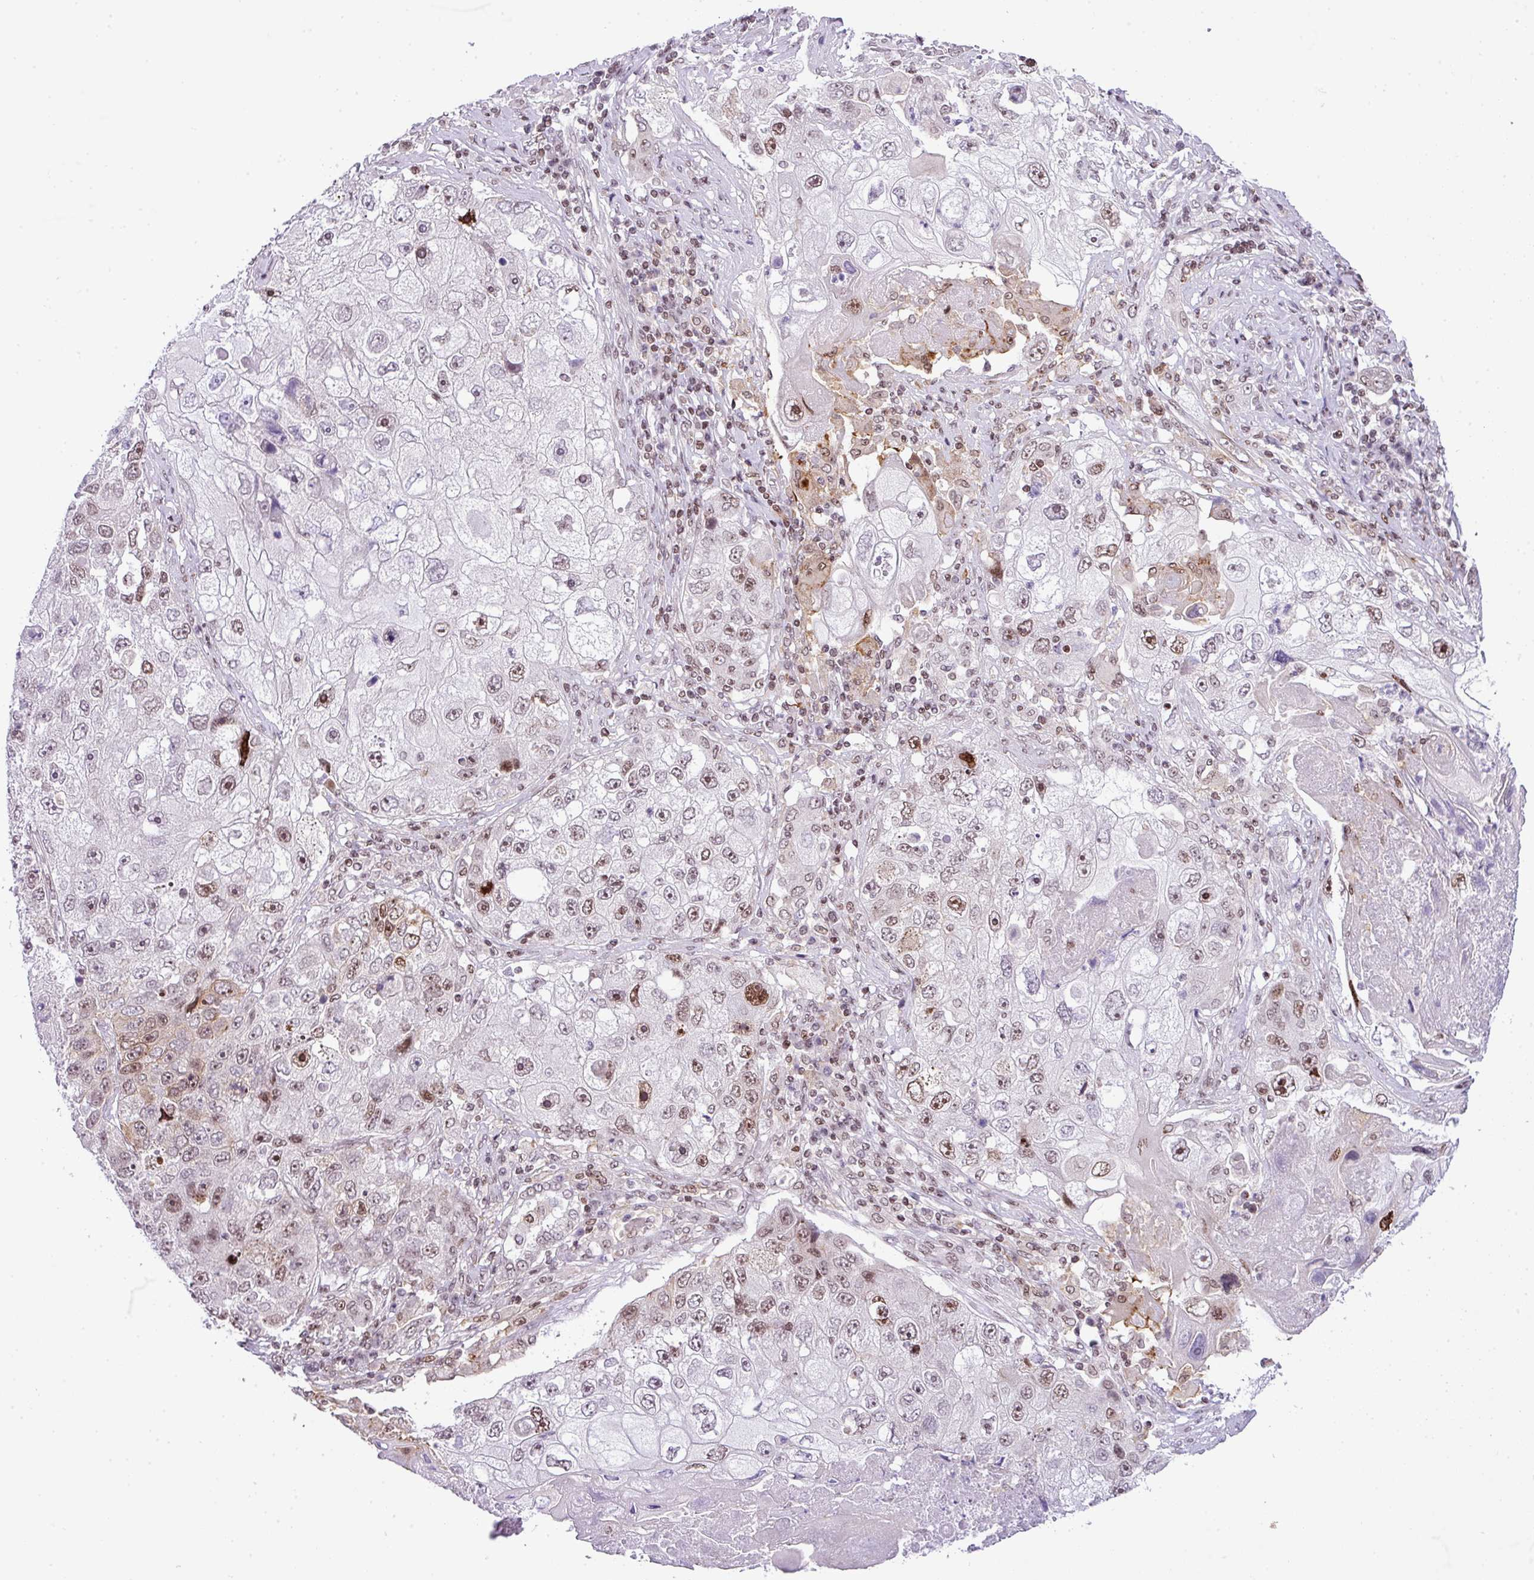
{"staining": {"intensity": "moderate", "quantity": "<25%", "location": "nuclear"}, "tissue": "lung cancer", "cell_type": "Tumor cells", "image_type": "cancer", "snomed": [{"axis": "morphology", "description": "Squamous cell carcinoma, NOS"}, {"axis": "topography", "description": "Lung"}], "caption": "Immunohistochemistry photomicrograph of neoplastic tissue: lung cancer (squamous cell carcinoma) stained using immunohistochemistry (IHC) exhibits low levels of moderate protein expression localized specifically in the nuclear of tumor cells, appearing as a nuclear brown color.", "gene": "CCDC137", "patient": {"sex": "male", "age": 61}}